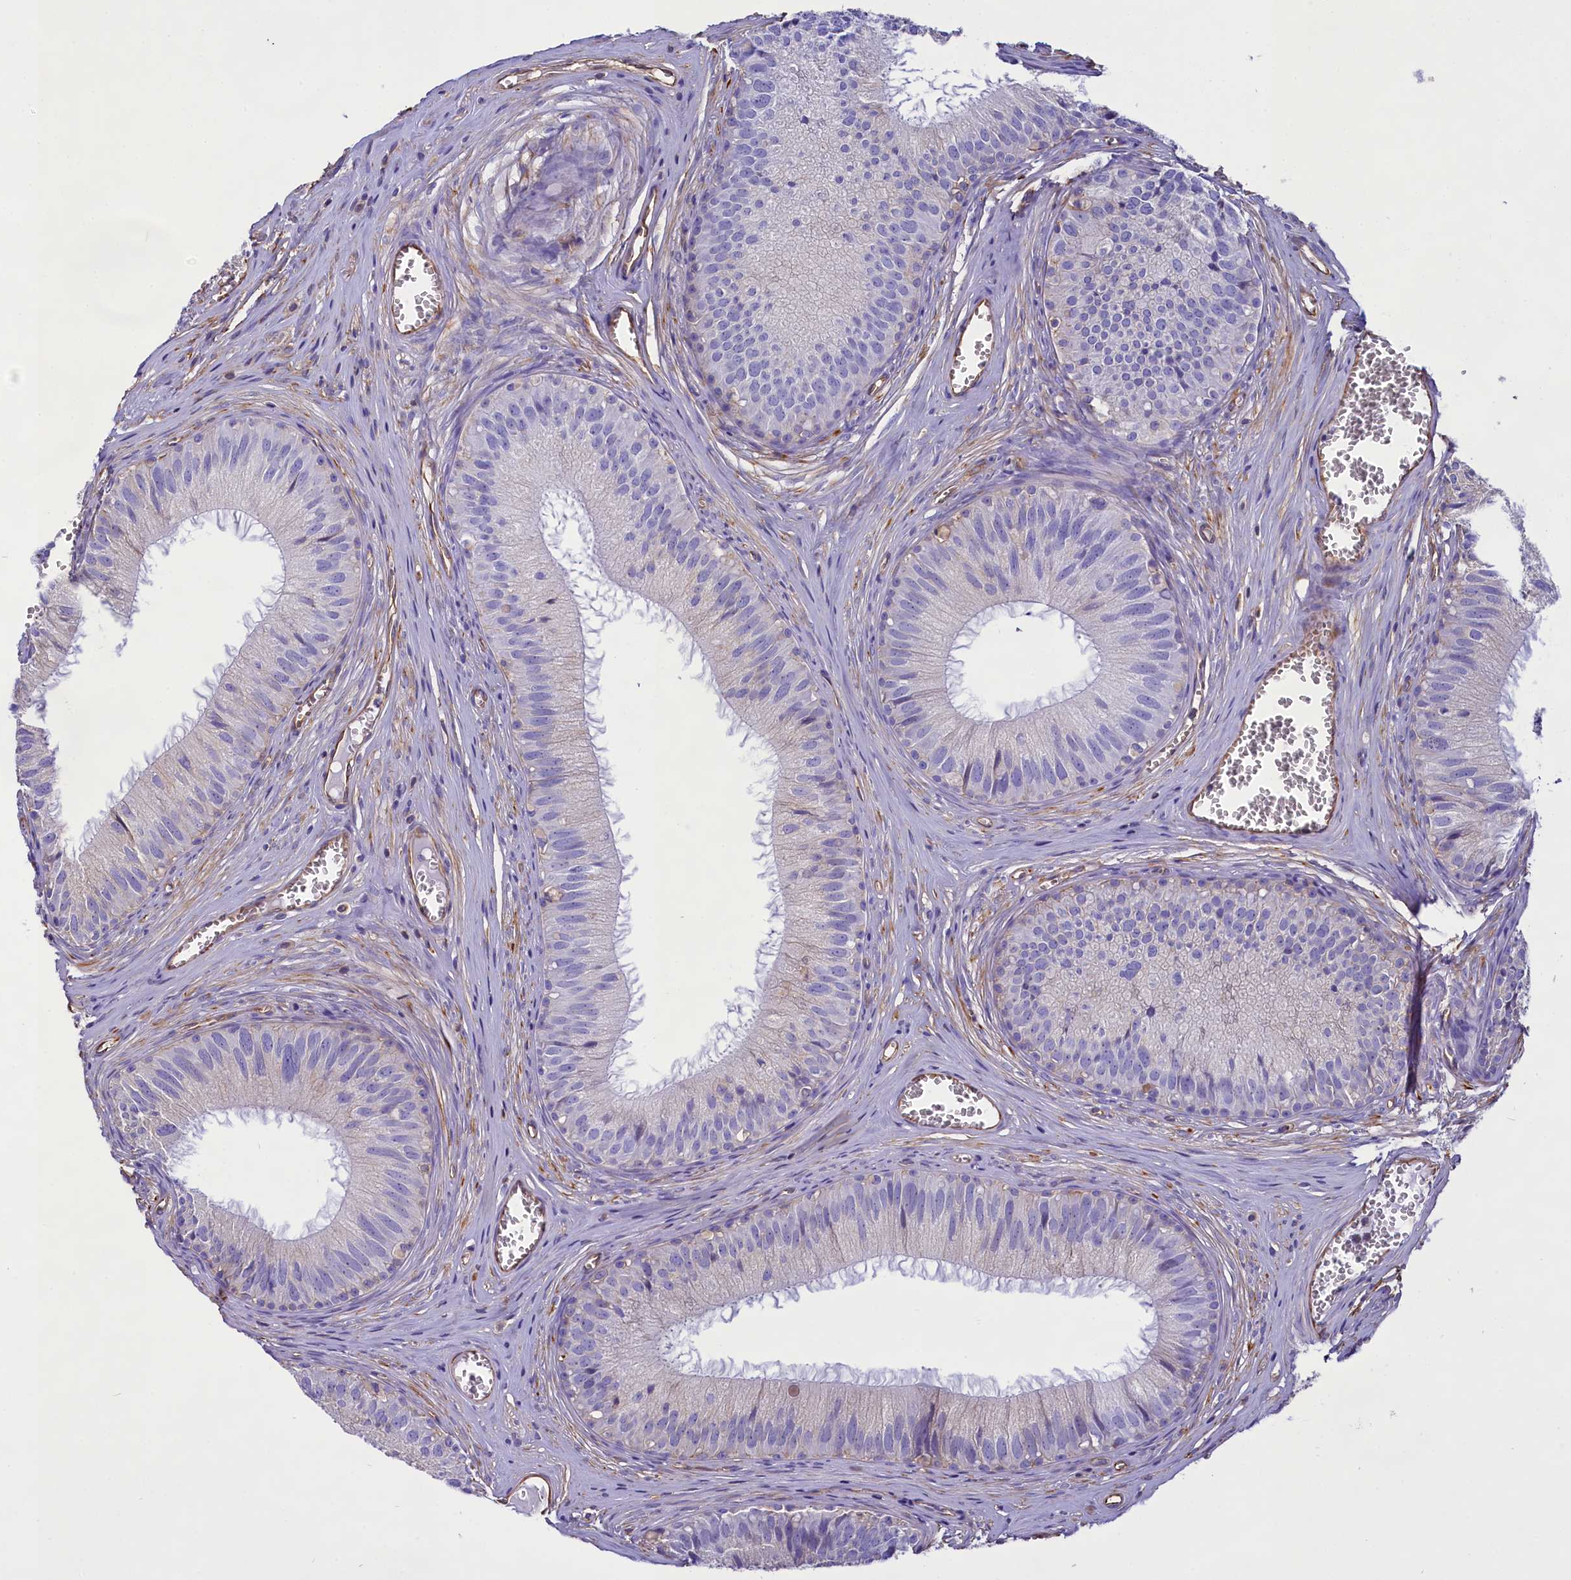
{"staining": {"intensity": "moderate", "quantity": "<25%", "location": "cytoplasmic/membranous"}, "tissue": "epididymis", "cell_type": "Glandular cells", "image_type": "normal", "snomed": [{"axis": "morphology", "description": "Normal tissue, NOS"}, {"axis": "topography", "description": "Epididymis"}], "caption": "High-magnification brightfield microscopy of normal epididymis stained with DAB (3,3'-diaminobenzidine) (brown) and counterstained with hematoxylin (blue). glandular cells exhibit moderate cytoplasmic/membranous expression is appreciated in approximately<25% of cells.", "gene": "CD99", "patient": {"sex": "male", "age": 36}}